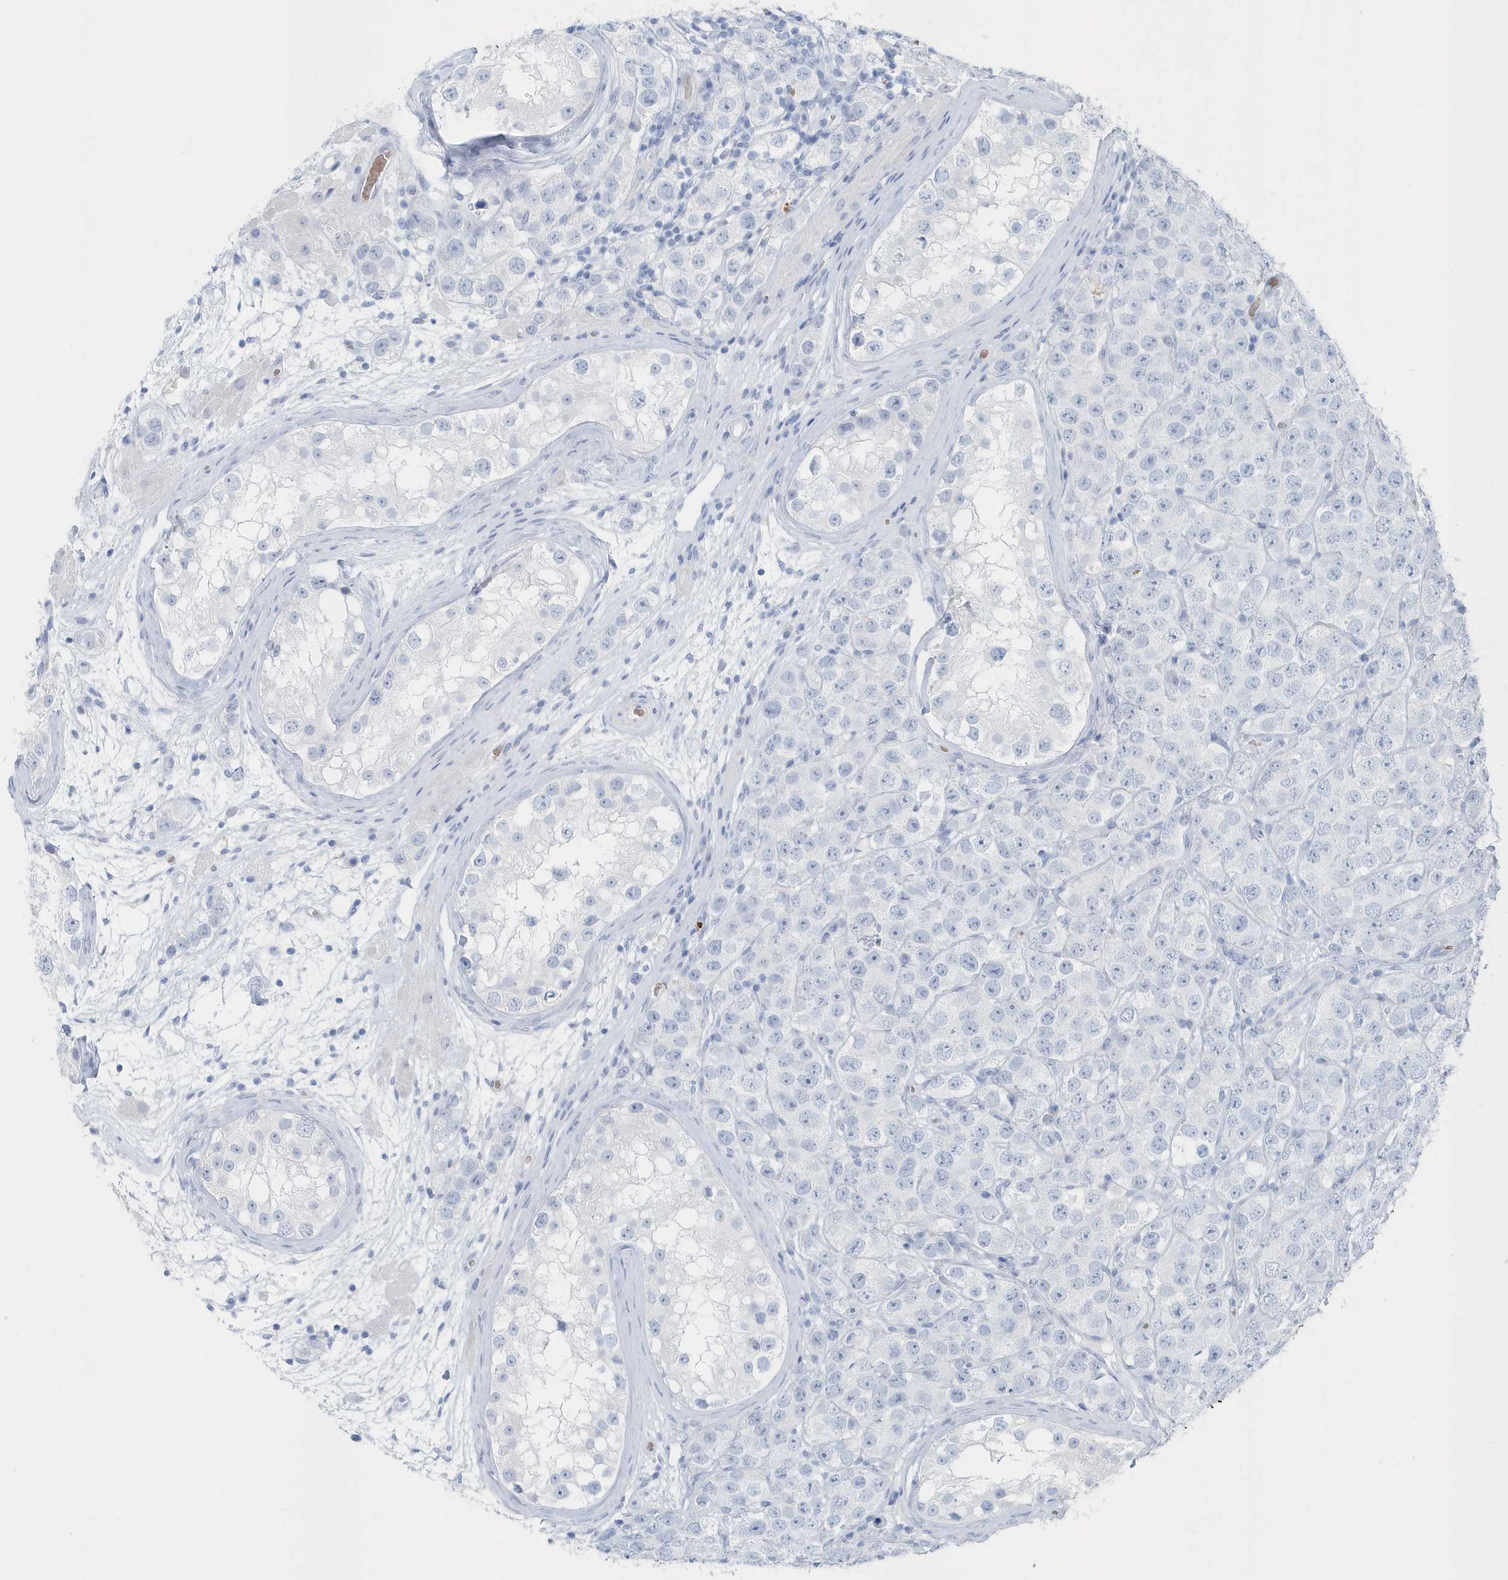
{"staining": {"intensity": "negative", "quantity": "none", "location": "none"}, "tissue": "testis cancer", "cell_type": "Tumor cells", "image_type": "cancer", "snomed": [{"axis": "morphology", "description": "Seminoma, NOS"}, {"axis": "topography", "description": "Testis"}], "caption": "The immunohistochemistry histopathology image has no significant positivity in tumor cells of testis cancer tissue.", "gene": "HBA2", "patient": {"sex": "male", "age": 28}}